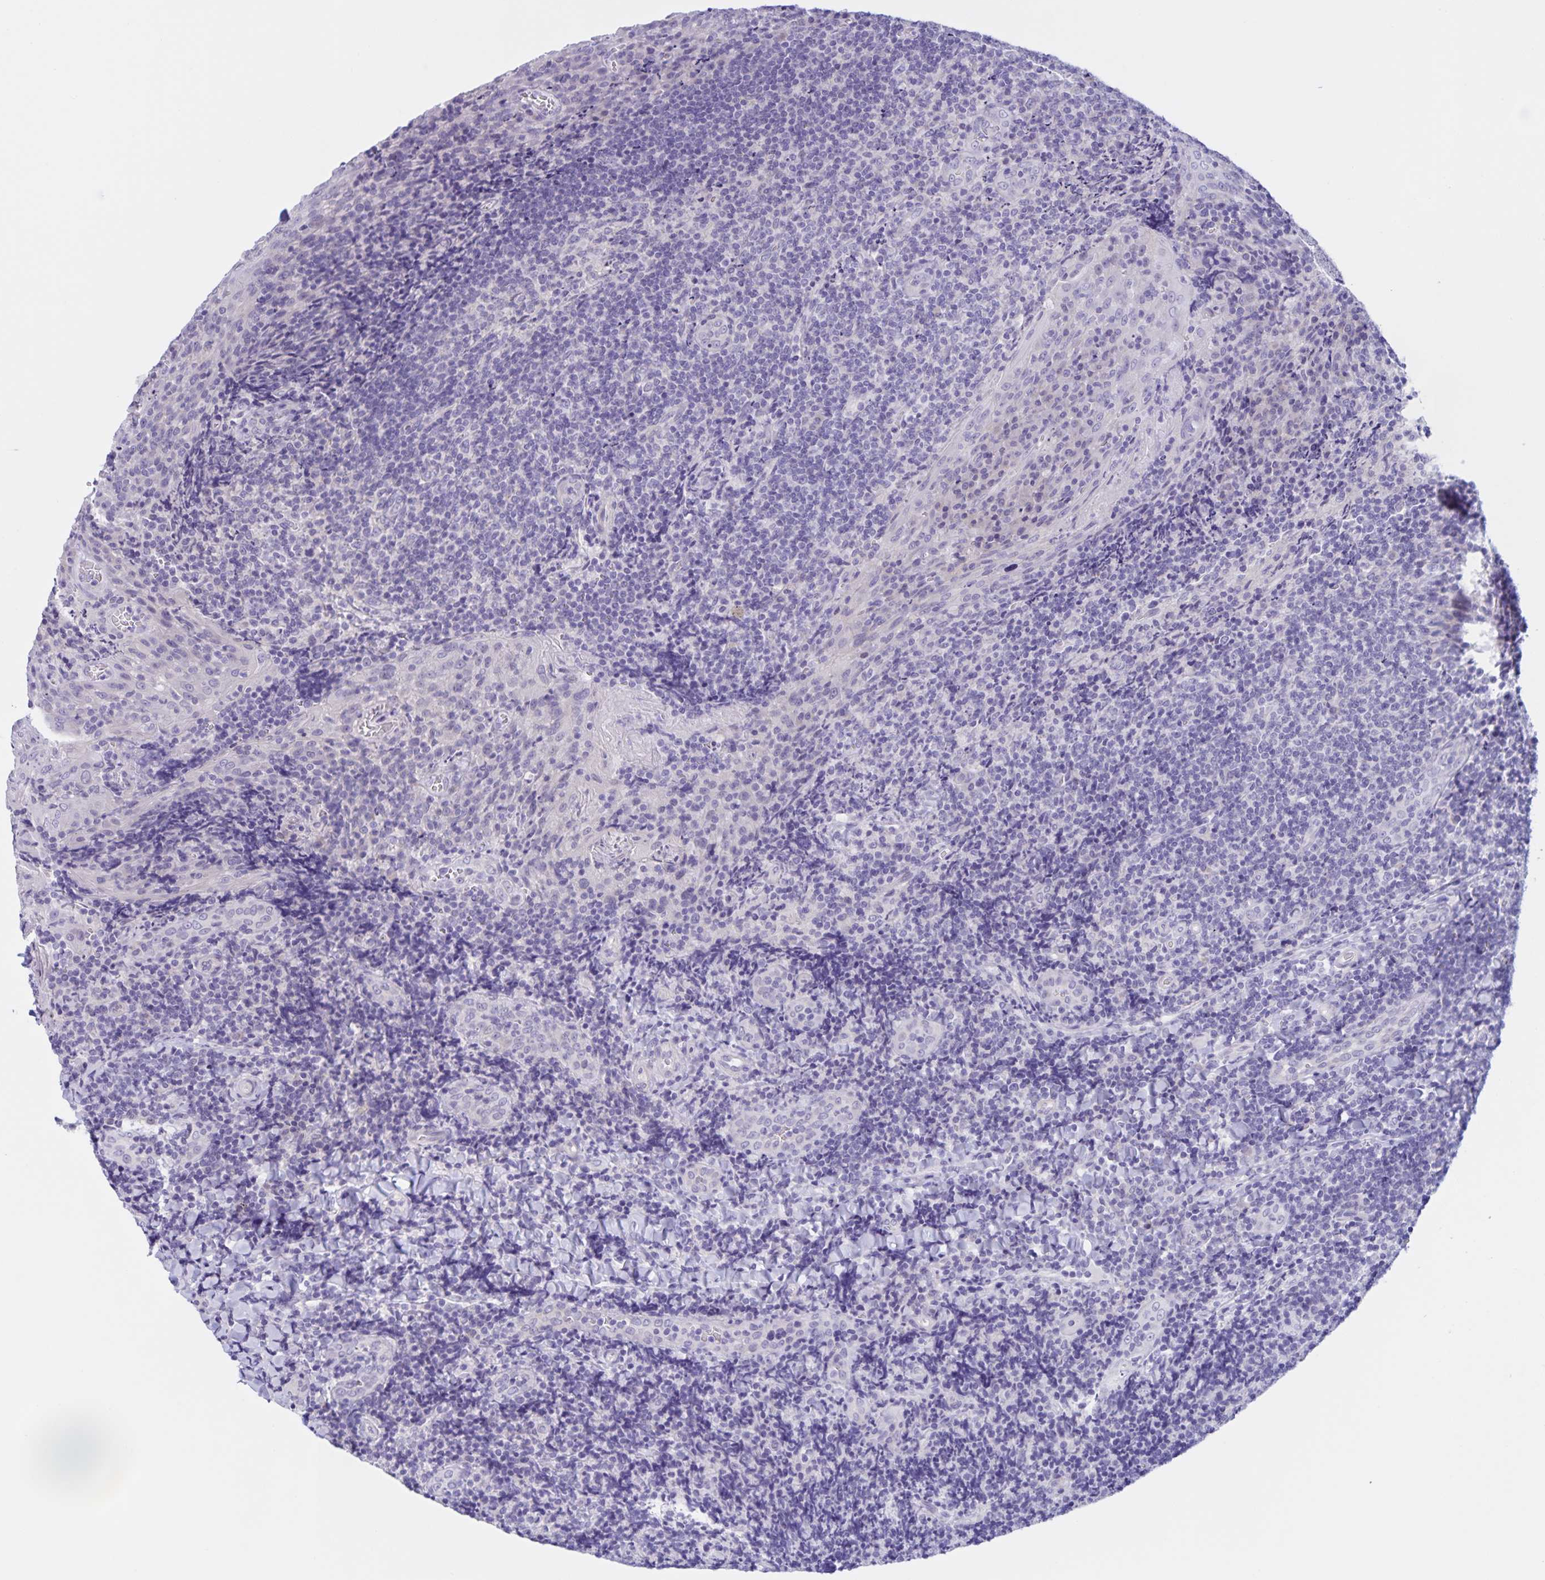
{"staining": {"intensity": "negative", "quantity": "none", "location": "none"}, "tissue": "tonsil", "cell_type": "Germinal center cells", "image_type": "normal", "snomed": [{"axis": "morphology", "description": "Normal tissue, NOS"}, {"axis": "topography", "description": "Tonsil"}], "caption": "The image reveals no significant positivity in germinal center cells of tonsil. Nuclei are stained in blue.", "gene": "DMGDH", "patient": {"sex": "male", "age": 17}}